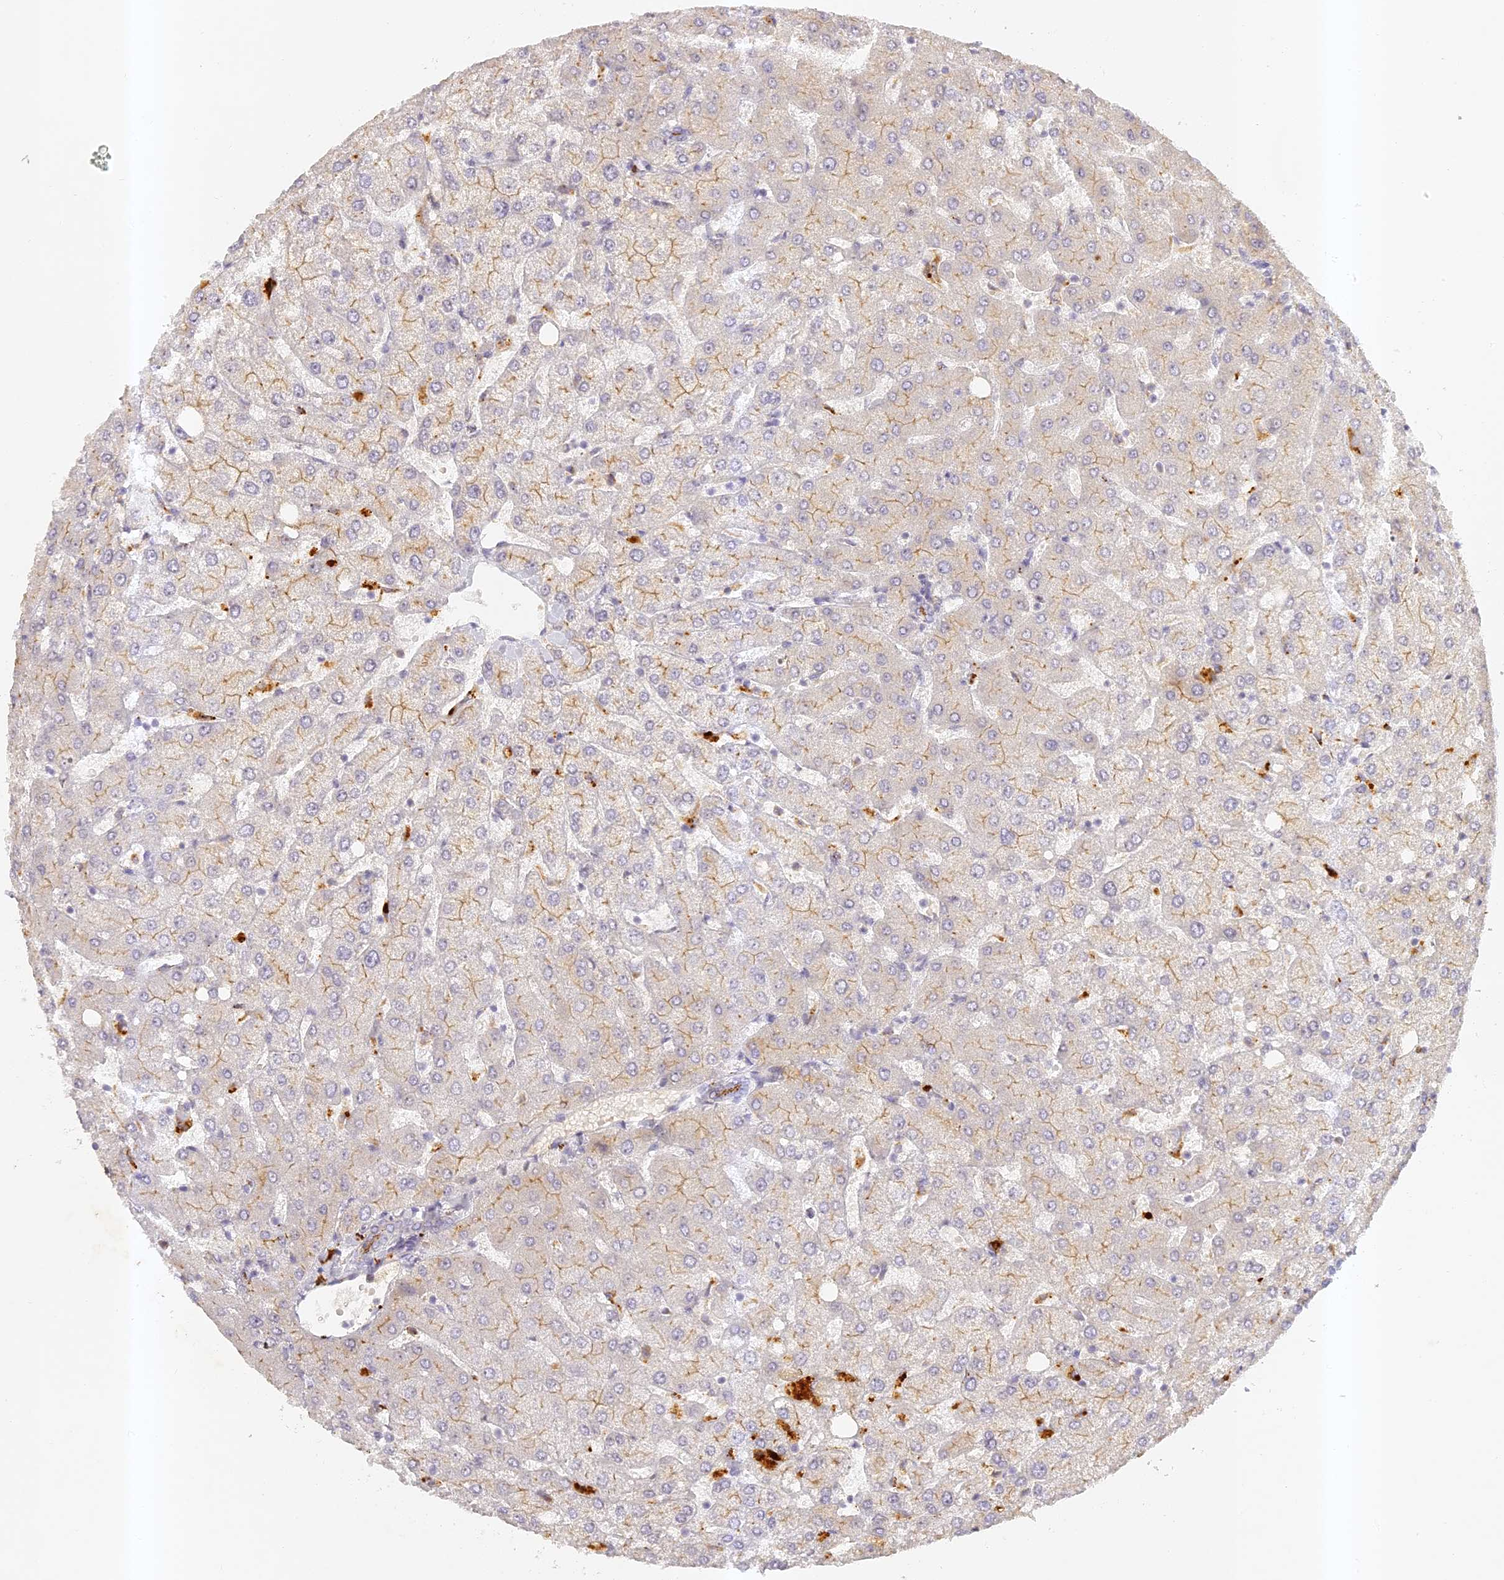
{"staining": {"intensity": "weak", "quantity": "<25%", "location": "cytoplasmic/membranous"}, "tissue": "liver", "cell_type": "Cholangiocytes", "image_type": "normal", "snomed": [{"axis": "morphology", "description": "Normal tissue, NOS"}, {"axis": "topography", "description": "Liver"}], "caption": "Immunohistochemical staining of unremarkable liver demonstrates no significant staining in cholangiocytes. (DAB (3,3'-diaminobenzidine) IHC with hematoxylin counter stain).", "gene": "ELL3", "patient": {"sex": "female", "age": 54}}